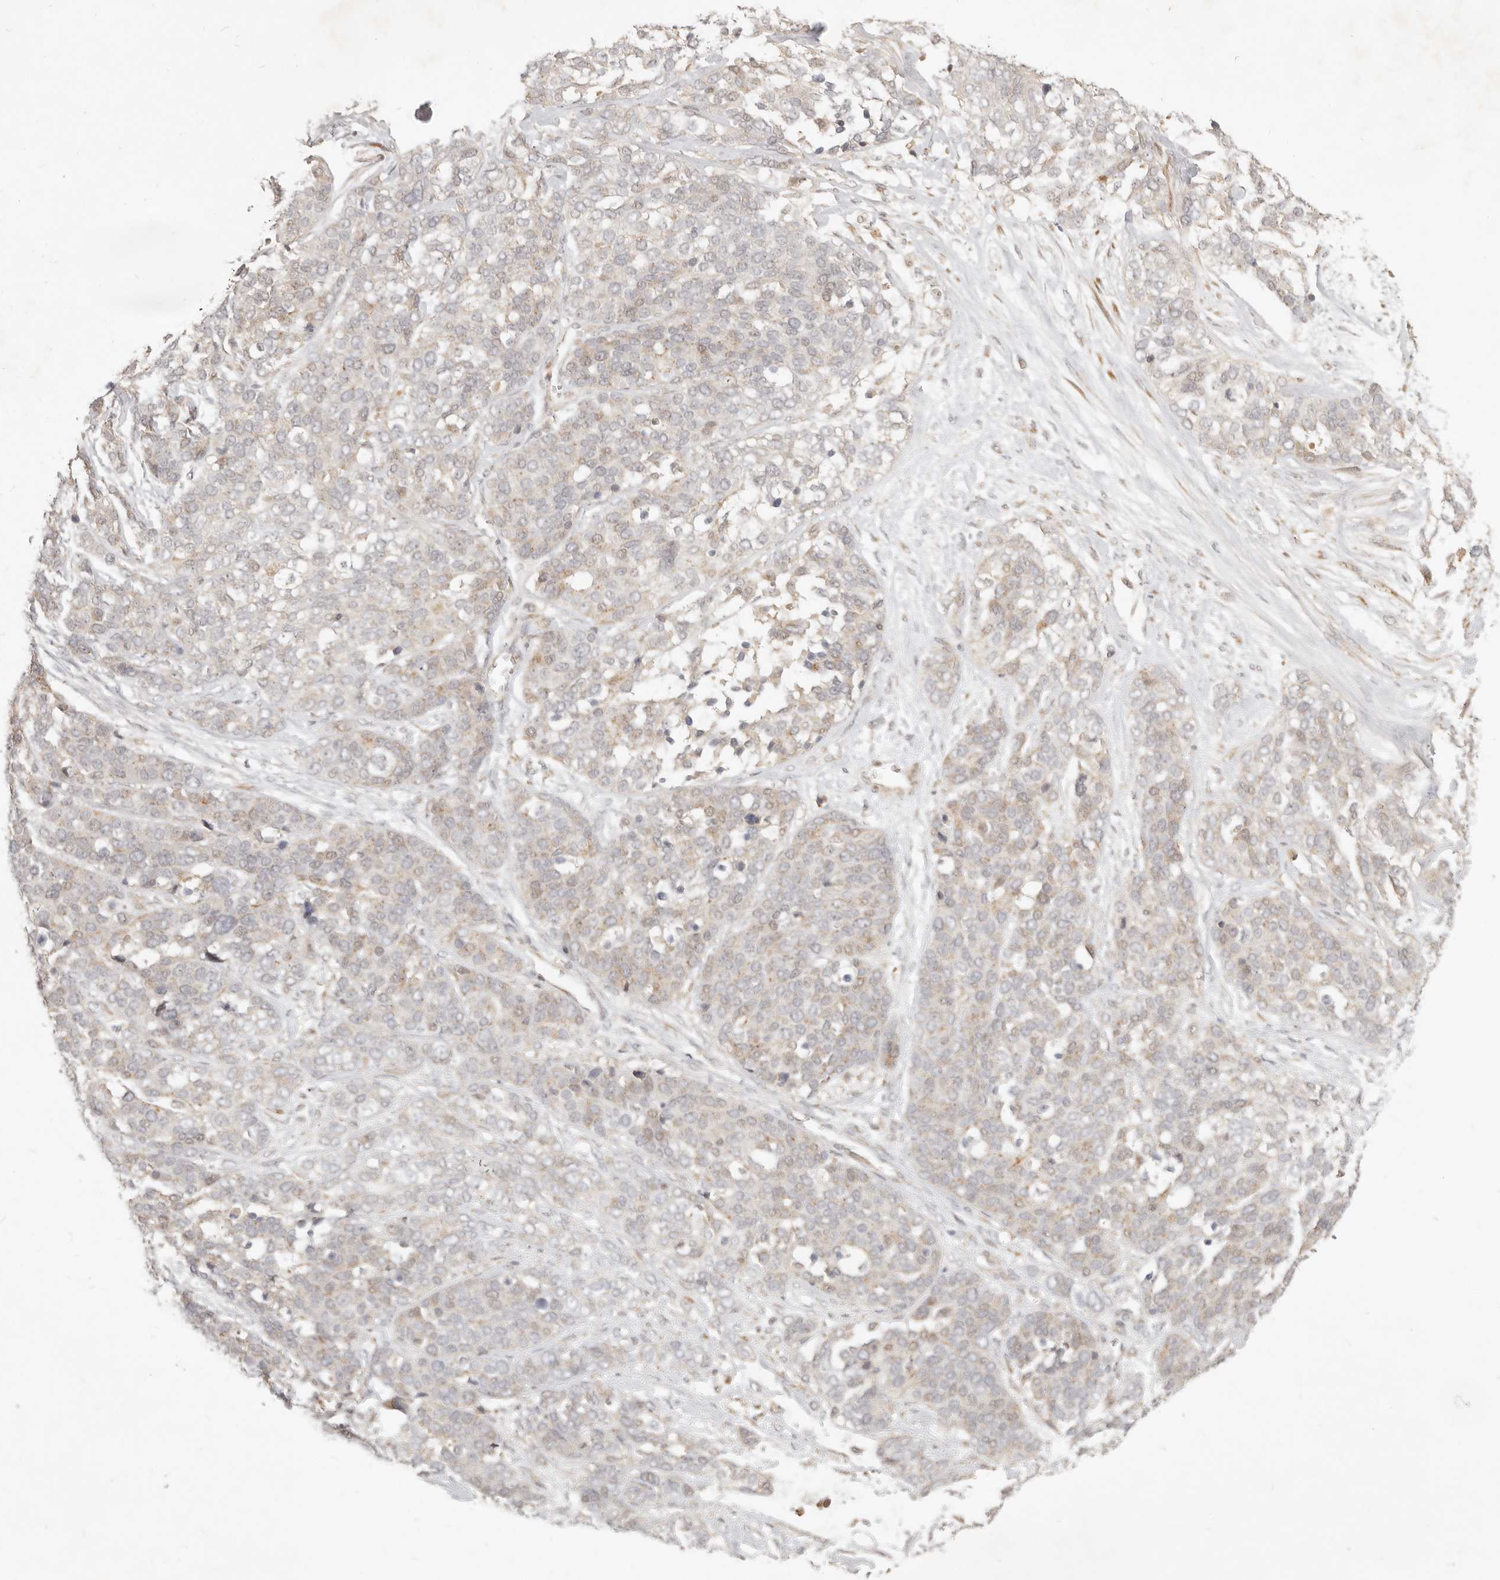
{"staining": {"intensity": "weak", "quantity": "25%-75%", "location": "cytoplasmic/membranous"}, "tissue": "ovarian cancer", "cell_type": "Tumor cells", "image_type": "cancer", "snomed": [{"axis": "morphology", "description": "Cystadenocarcinoma, serous, NOS"}, {"axis": "topography", "description": "Ovary"}], "caption": "Tumor cells display low levels of weak cytoplasmic/membranous expression in approximately 25%-75% of cells in ovarian cancer (serous cystadenocarcinoma).", "gene": "UBXN11", "patient": {"sex": "female", "age": 44}}